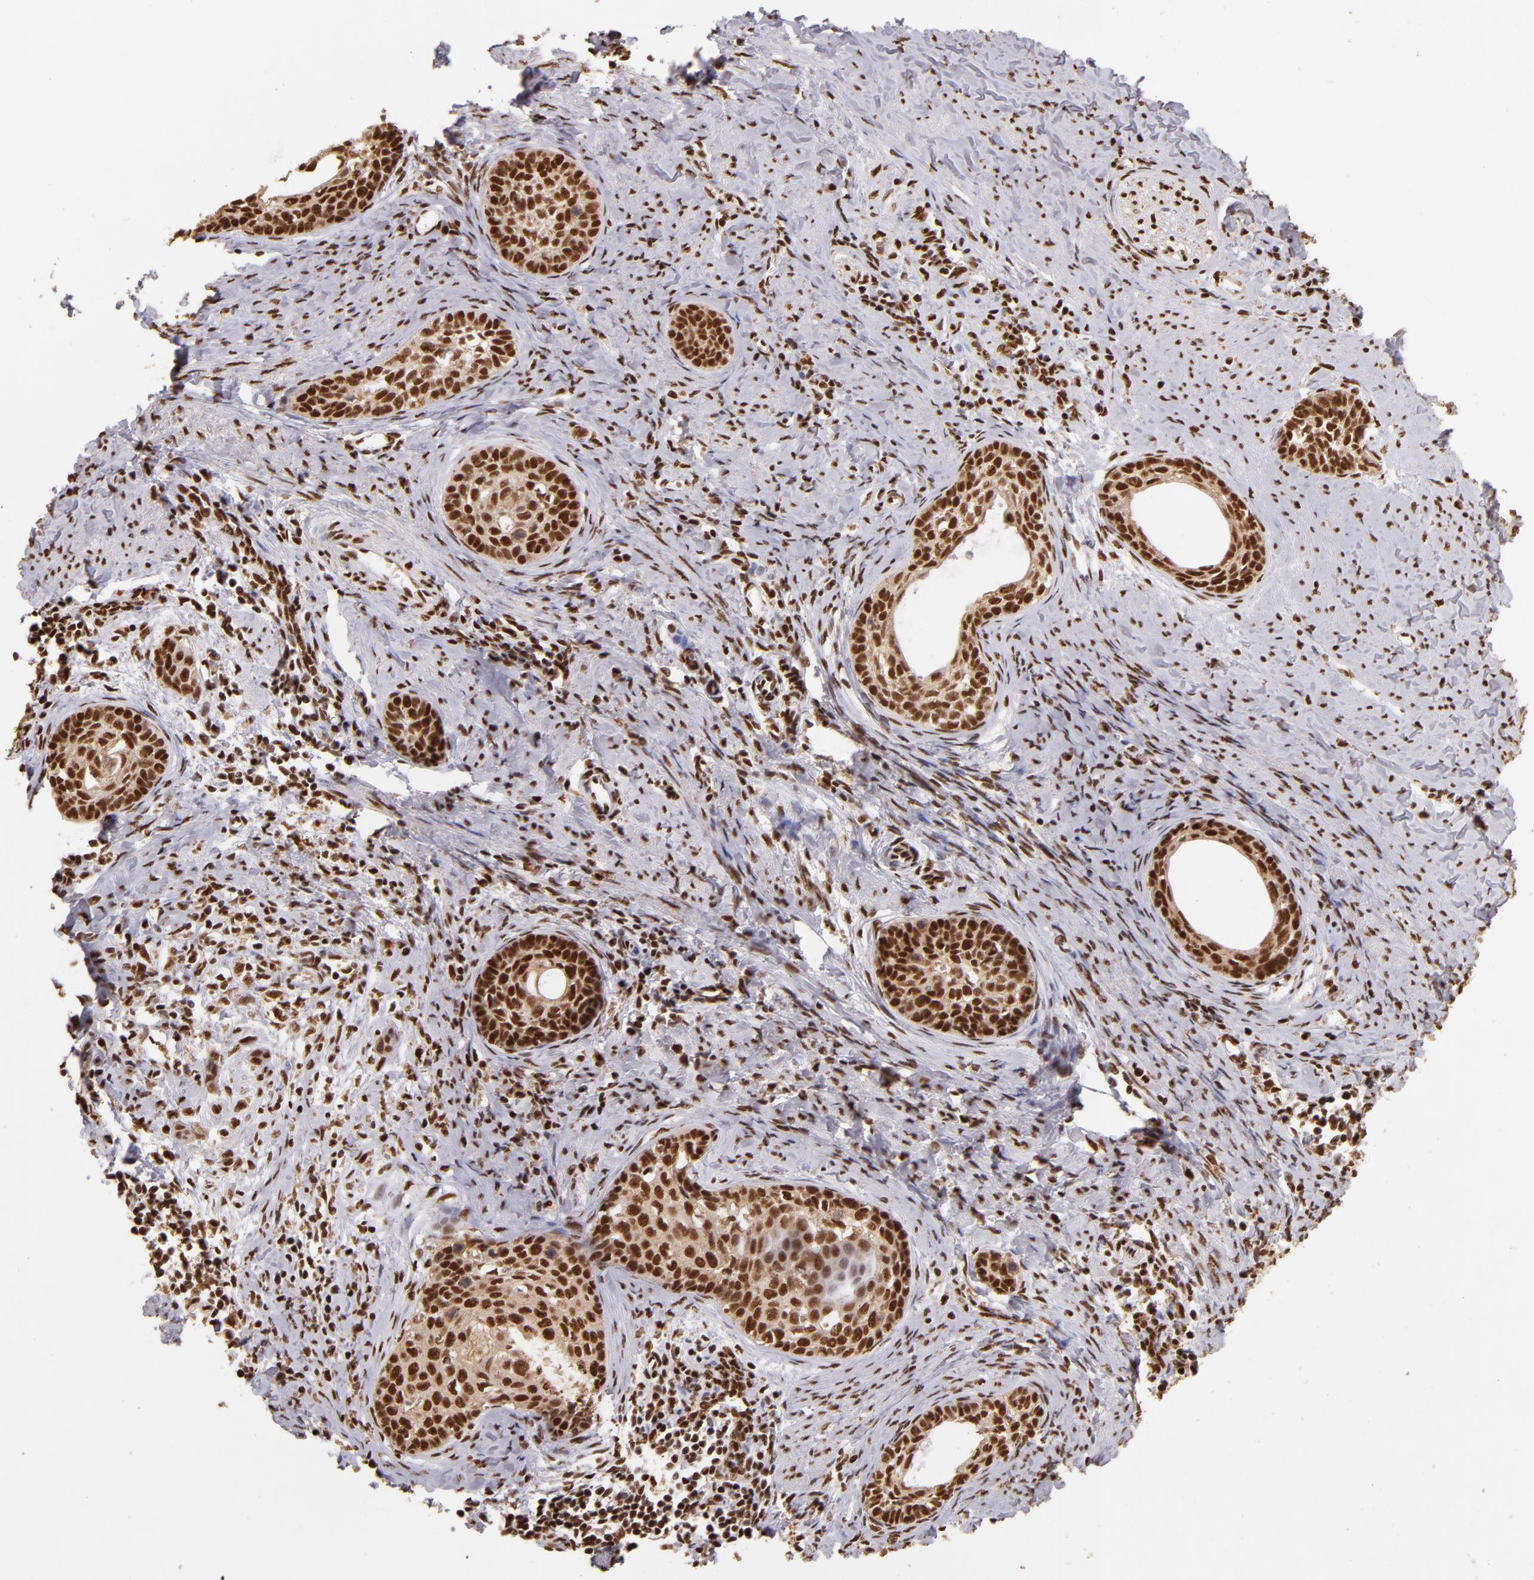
{"staining": {"intensity": "strong", "quantity": ">75%", "location": "cytoplasmic/membranous,nuclear"}, "tissue": "cervical cancer", "cell_type": "Tumor cells", "image_type": "cancer", "snomed": [{"axis": "morphology", "description": "Squamous cell carcinoma, NOS"}, {"axis": "topography", "description": "Cervix"}], "caption": "Protein analysis of cervical squamous cell carcinoma tissue displays strong cytoplasmic/membranous and nuclear positivity in approximately >75% of tumor cells. (brown staining indicates protein expression, while blue staining denotes nuclei).", "gene": "SP1", "patient": {"sex": "female", "age": 33}}